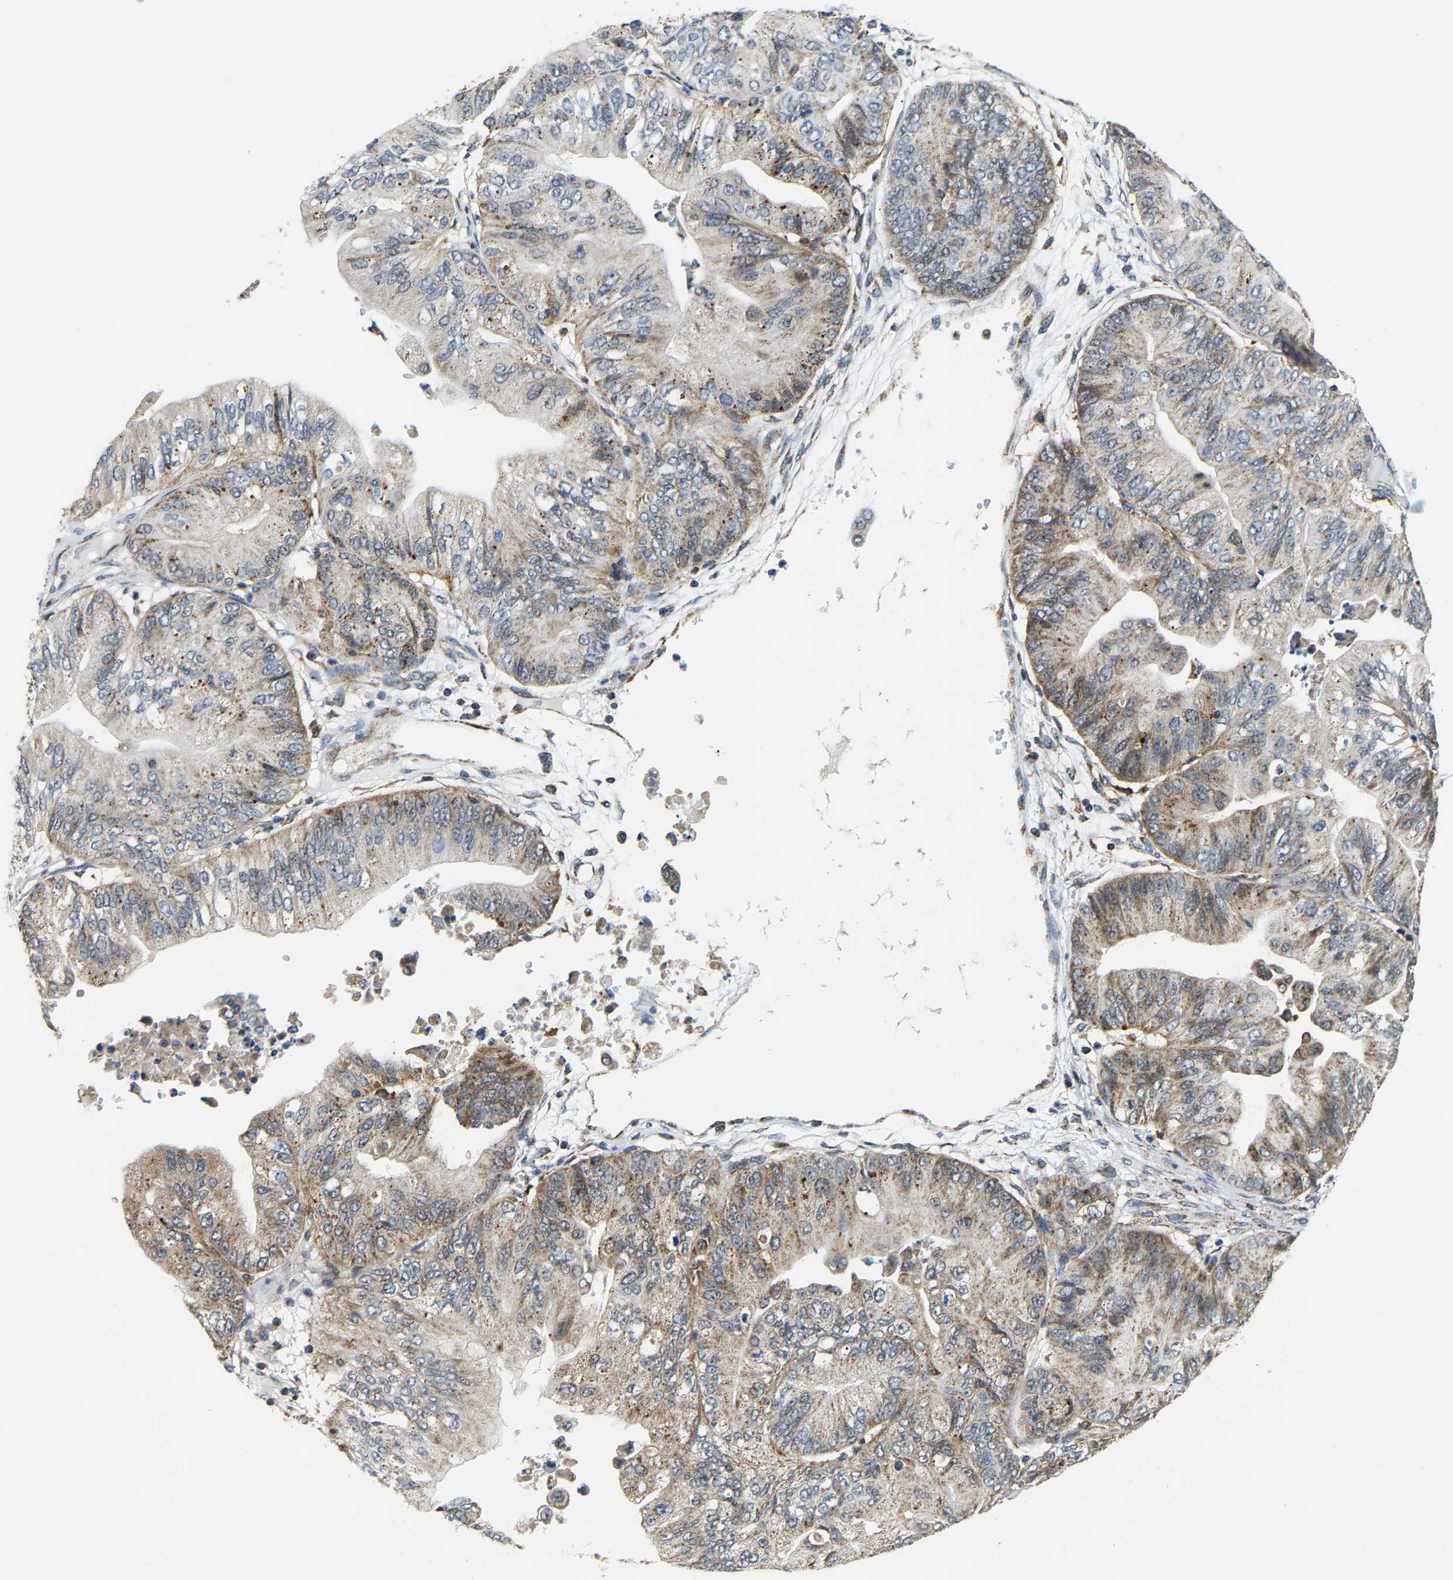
{"staining": {"intensity": "moderate", "quantity": "<25%", "location": "cytoplasmic/membranous"}, "tissue": "ovarian cancer", "cell_type": "Tumor cells", "image_type": "cancer", "snomed": [{"axis": "morphology", "description": "Cystadenocarcinoma, mucinous, NOS"}, {"axis": "topography", "description": "Ovary"}], "caption": "Immunohistochemistry (IHC) (DAB (3,3'-diaminobenzidine)) staining of human ovarian cancer (mucinous cystadenocarcinoma) demonstrates moderate cytoplasmic/membranous protein expression in about <25% of tumor cells.", "gene": "GIMAP7", "patient": {"sex": "female", "age": 61}}